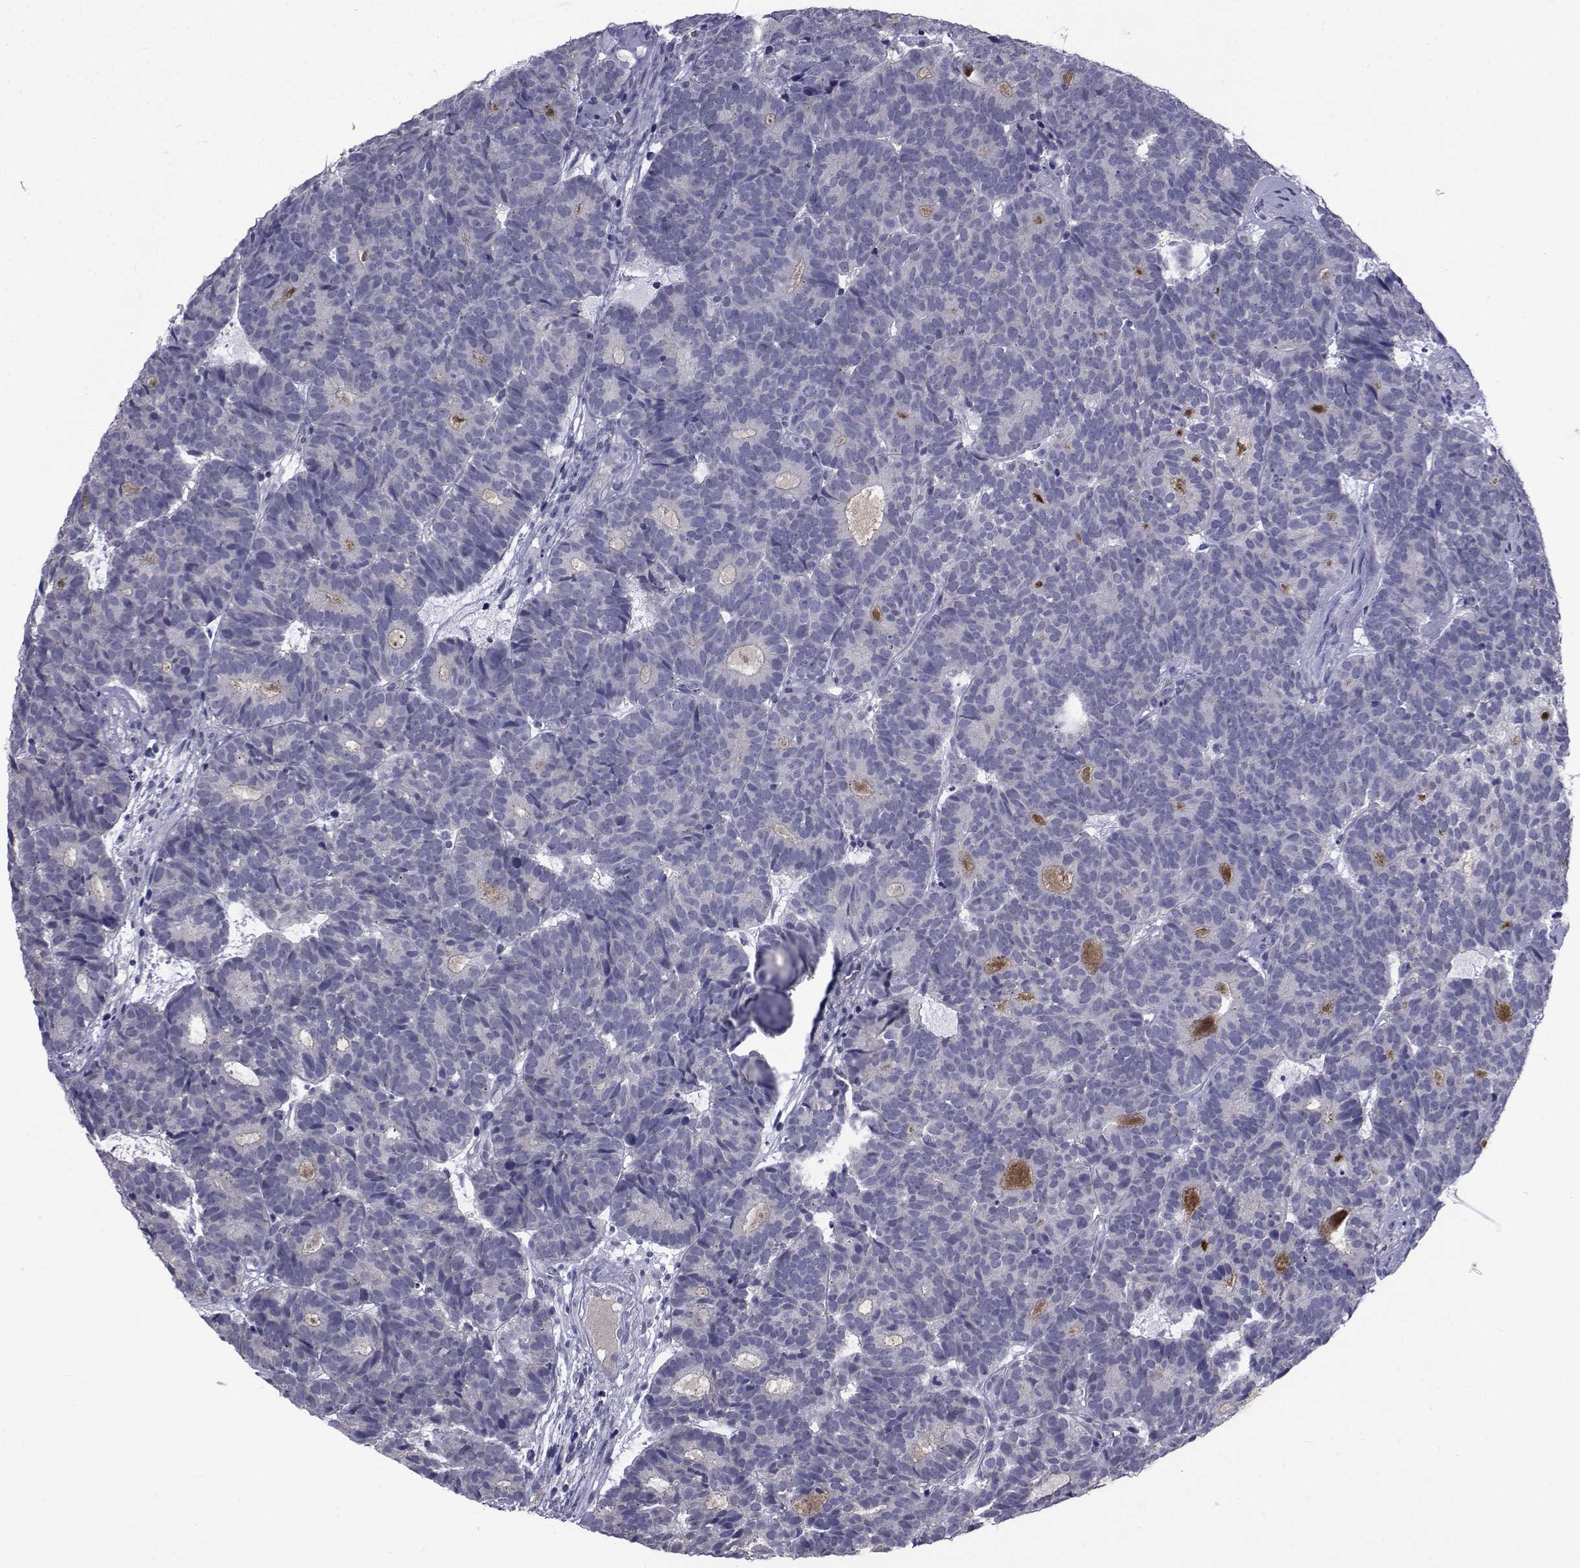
{"staining": {"intensity": "negative", "quantity": "none", "location": "none"}, "tissue": "head and neck cancer", "cell_type": "Tumor cells", "image_type": "cancer", "snomed": [{"axis": "morphology", "description": "Adenocarcinoma, NOS"}, {"axis": "topography", "description": "Head-Neck"}], "caption": "Head and neck adenocarcinoma stained for a protein using immunohistochemistry displays no staining tumor cells.", "gene": "SEMA5B", "patient": {"sex": "female", "age": 81}}